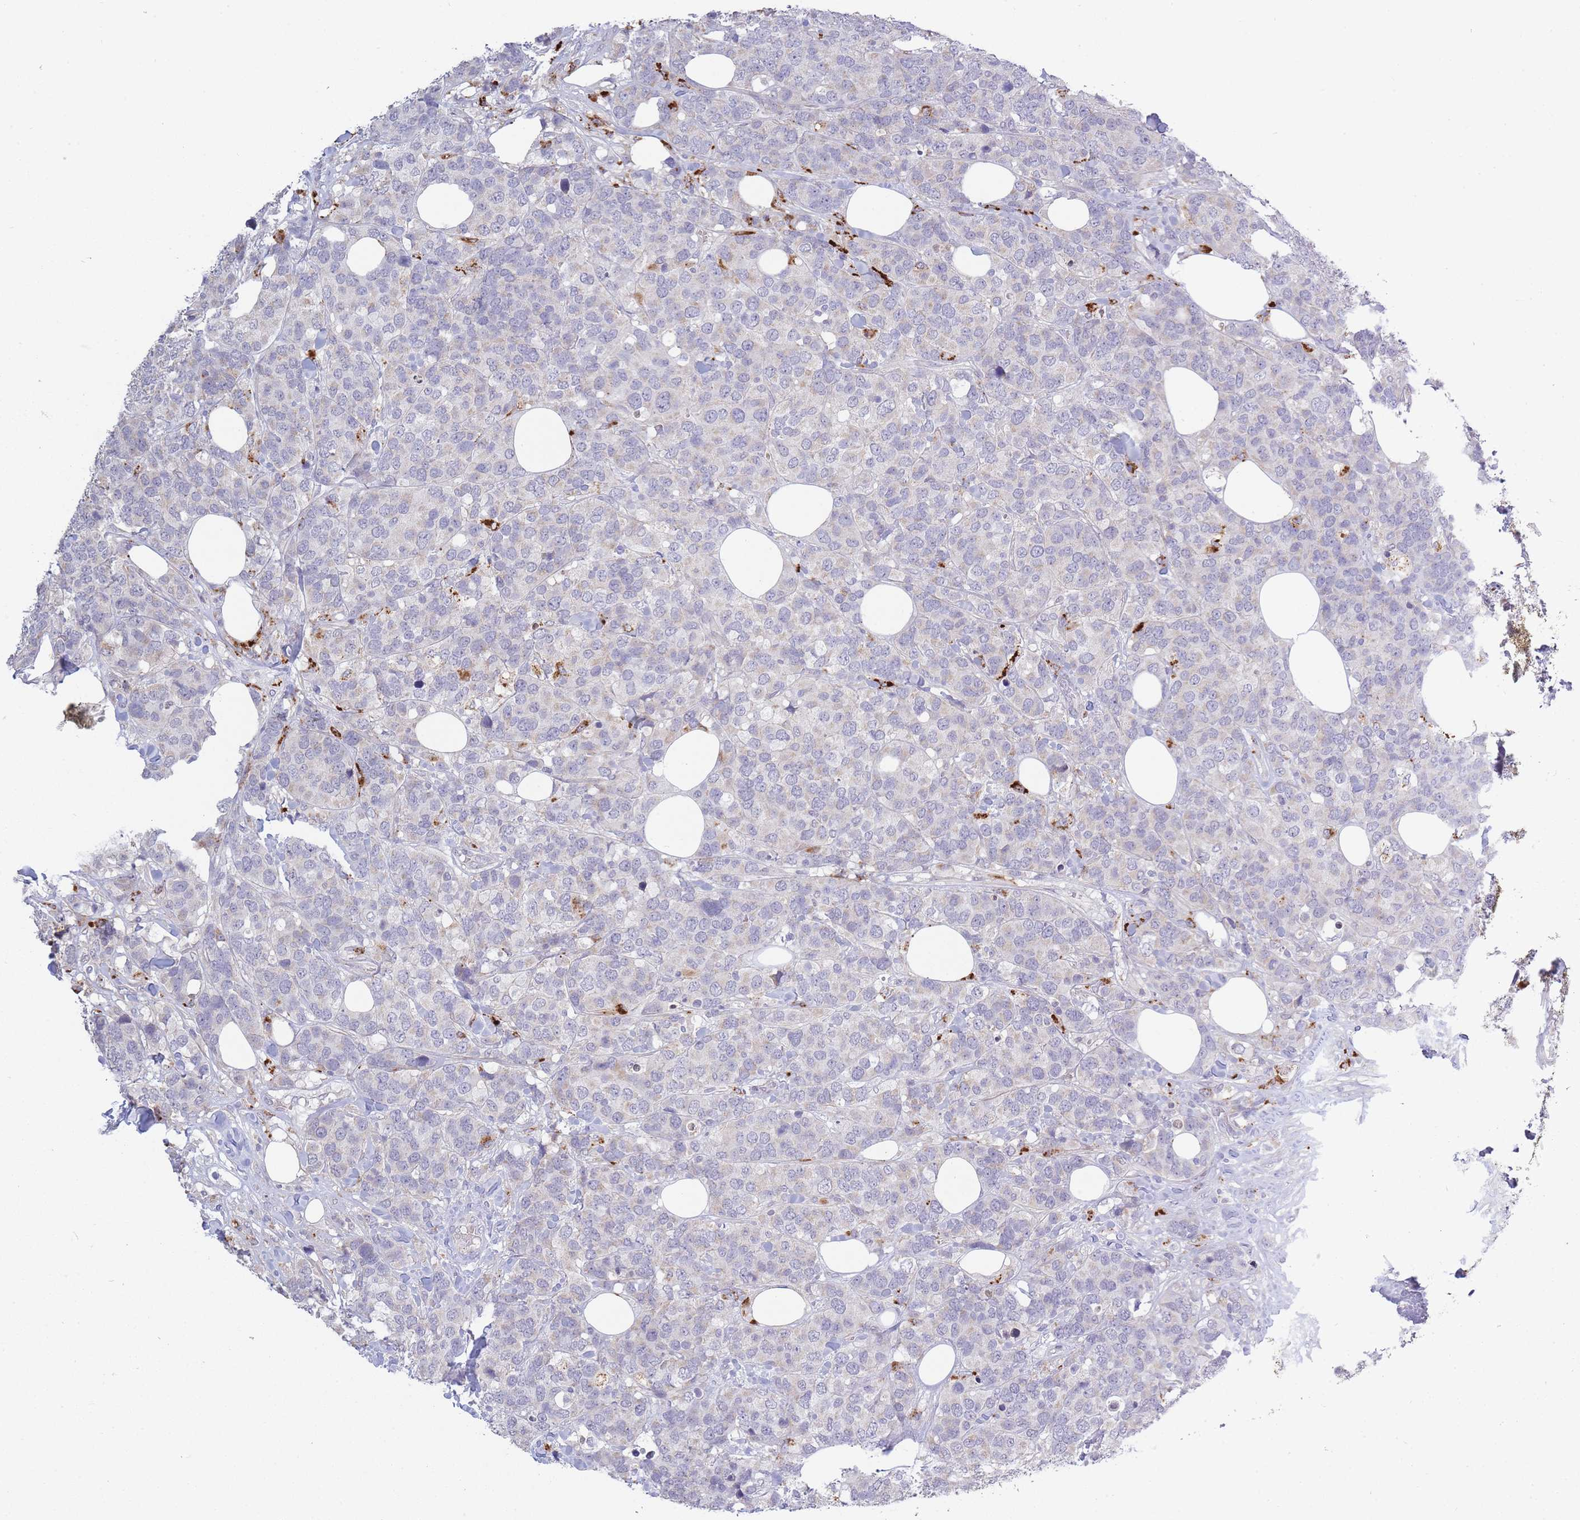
{"staining": {"intensity": "negative", "quantity": "none", "location": "none"}, "tissue": "breast cancer", "cell_type": "Tumor cells", "image_type": "cancer", "snomed": [{"axis": "morphology", "description": "Lobular carcinoma"}, {"axis": "topography", "description": "Breast"}], "caption": "Human breast cancer stained for a protein using immunohistochemistry shows no positivity in tumor cells.", "gene": "TRIM61", "patient": {"sex": "female", "age": 59}}